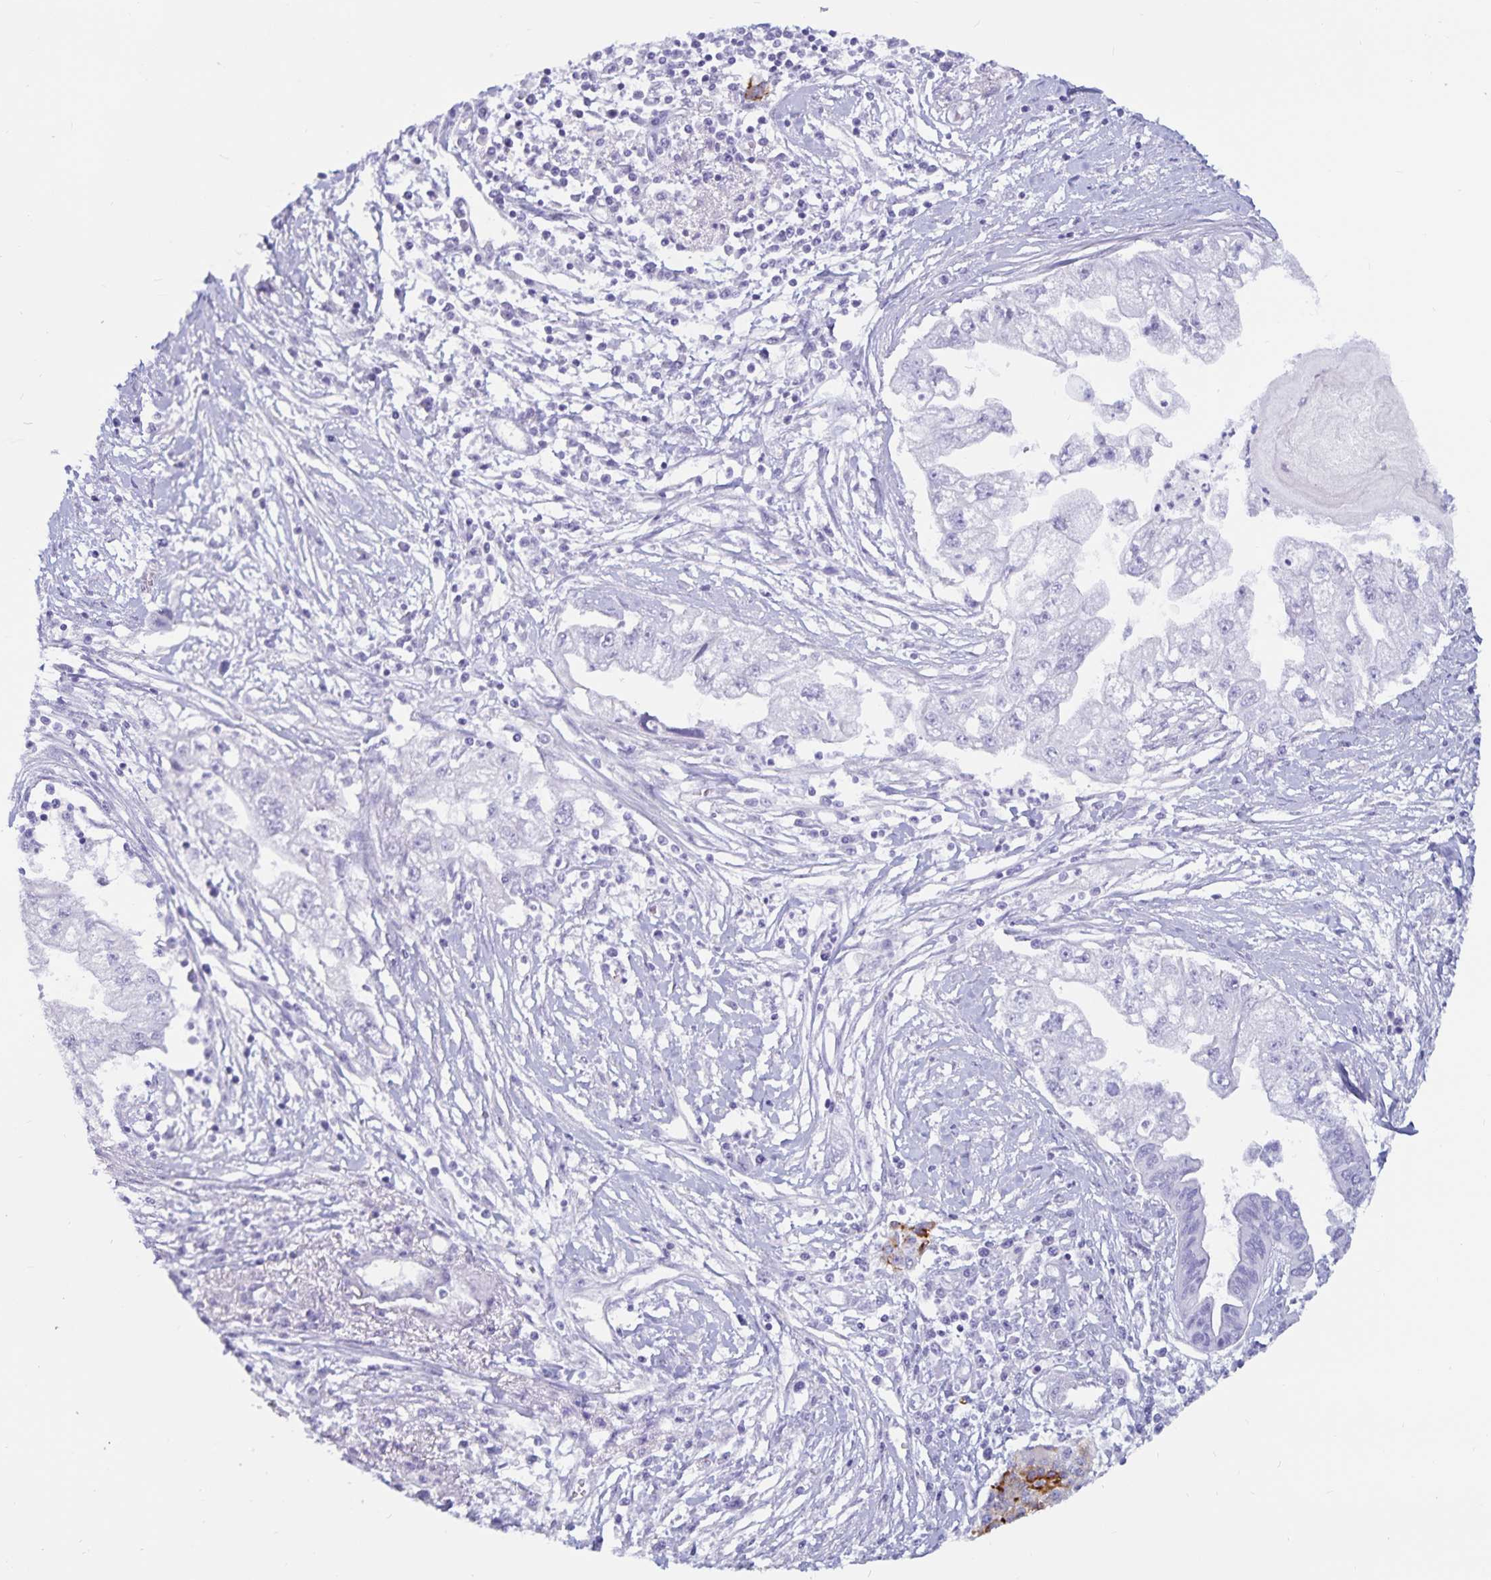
{"staining": {"intensity": "negative", "quantity": "none", "location": "none"}, "tissue": "pancreatic cancer", "cell_type": "Tumor cells", "image_type": "cancer", "snomed": [{"axis": "morphology", "description": "Adenocarcinoma, NOS"}, {"axis": "topography", "description": "Pancreas"}], "caption": "Micrograph shows no significant protein staining in tumor cells of pancreatic cancer (adenocarcinoma). Brightfield microscopy of immunohistochemistry (IHC) stained with DAB (brown) and hematoxylin (blue), captured at high magnification.", "gene": "GPR137", "patient": {"sex": "male", "age": 70}}